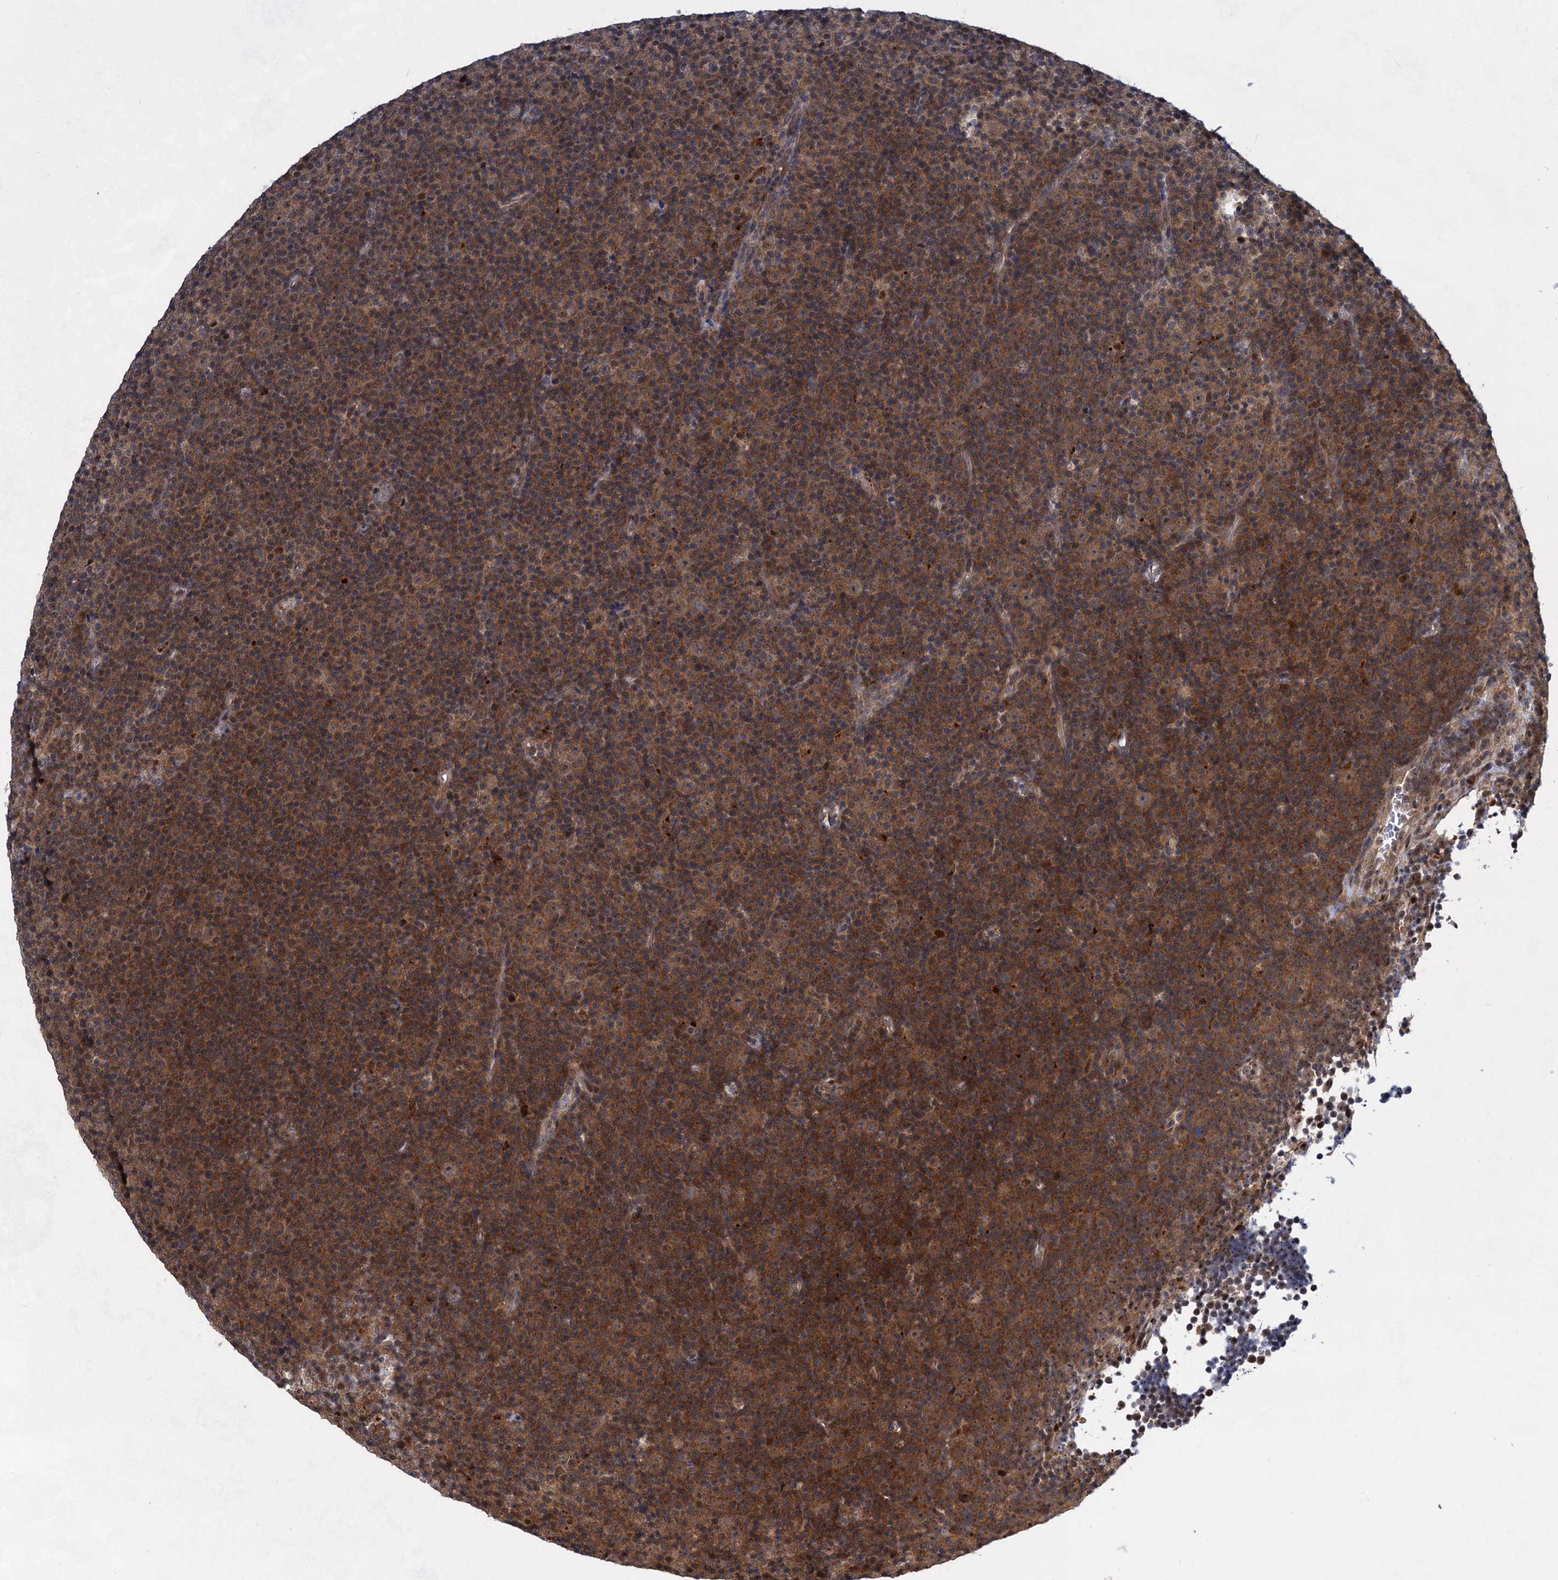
{"staining": {"intensity": "moderate", "quantity": ">75%", "location": "cytoplasmic/membranous"}, "tissue": "lymphoma", "cell_type": "Tumor cells", "image_type": "cancer", "snomed": [{"axis": "morphology", "description": "Malignant lymphoma, non-Hodgkin's type, Low grade"}, {"axis": "topography", "description": "Lymph node"}], "caption": "A medium amount of moderate cytoplasmic/membranous expression is present in about >75% of tumor cells in malignant lymphoma, non-Hodgkin's type (low-grade) tissue. (DAB (3,3'-diaminobenzidine) IHC with brightfield microscopy, high magnification).", "gene": "GPBP1", "patient": {"sex": "female", "age": 67}}